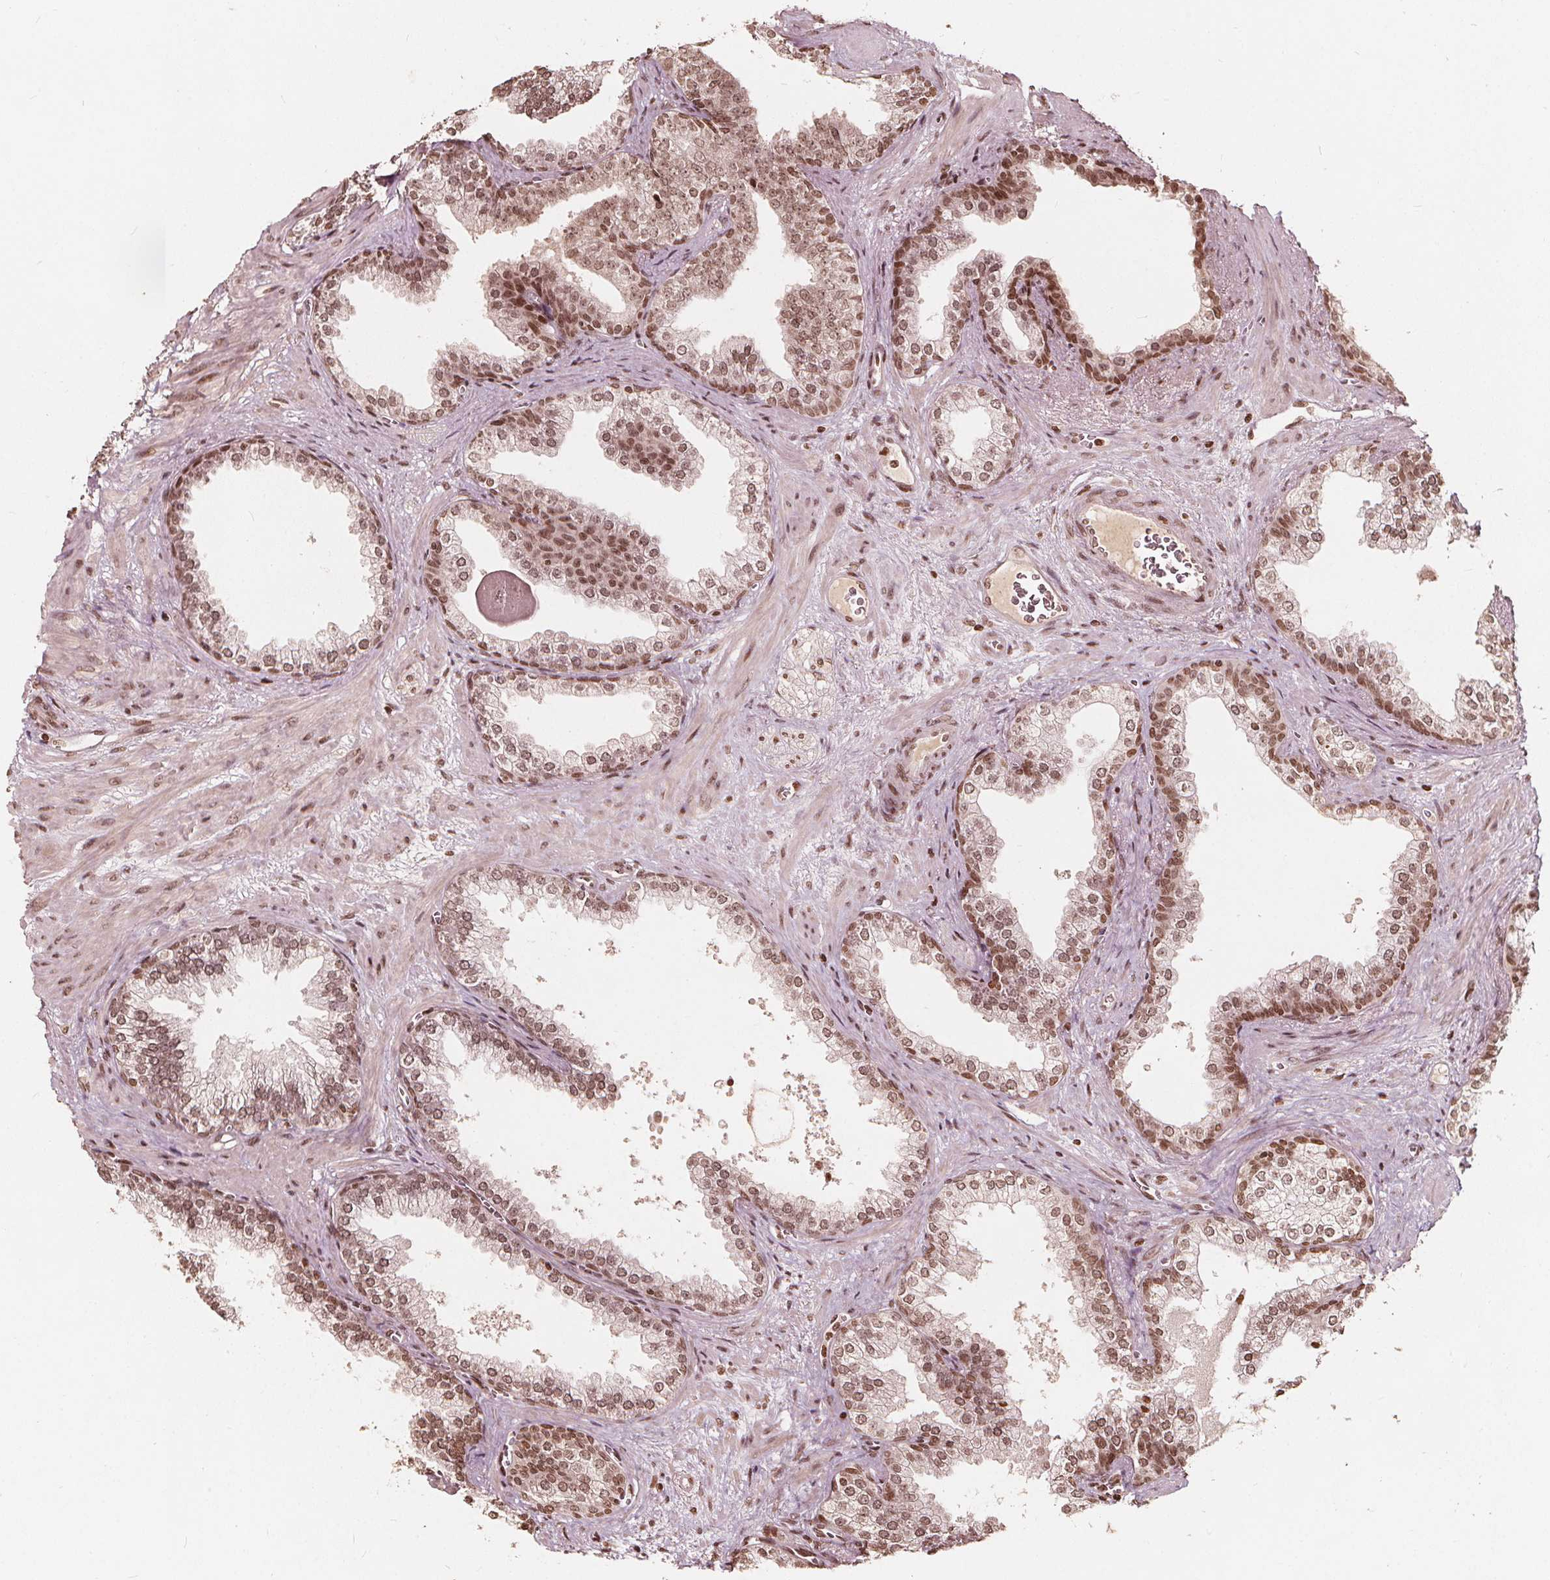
{"staining": {"intensity": "moderate", "quantity": ">75%", "location": "nuclear"}, "tissue": "prostate", "cell_type": "Glandular cells", "image_type": "normal", "snomed": [{"axis": "morphology", "description": "Normal tissue, NOS"}, {"axis": "topography", "description": "Prostate"}], "caption": "Prostate stained with DAB immunohistochemistry (IHC) shows medium levels of moderate nuclear positivity in approximately >75% of glandular cells.", "gene": "H3C14", "patient": {"sex": "male", "age": 79}}